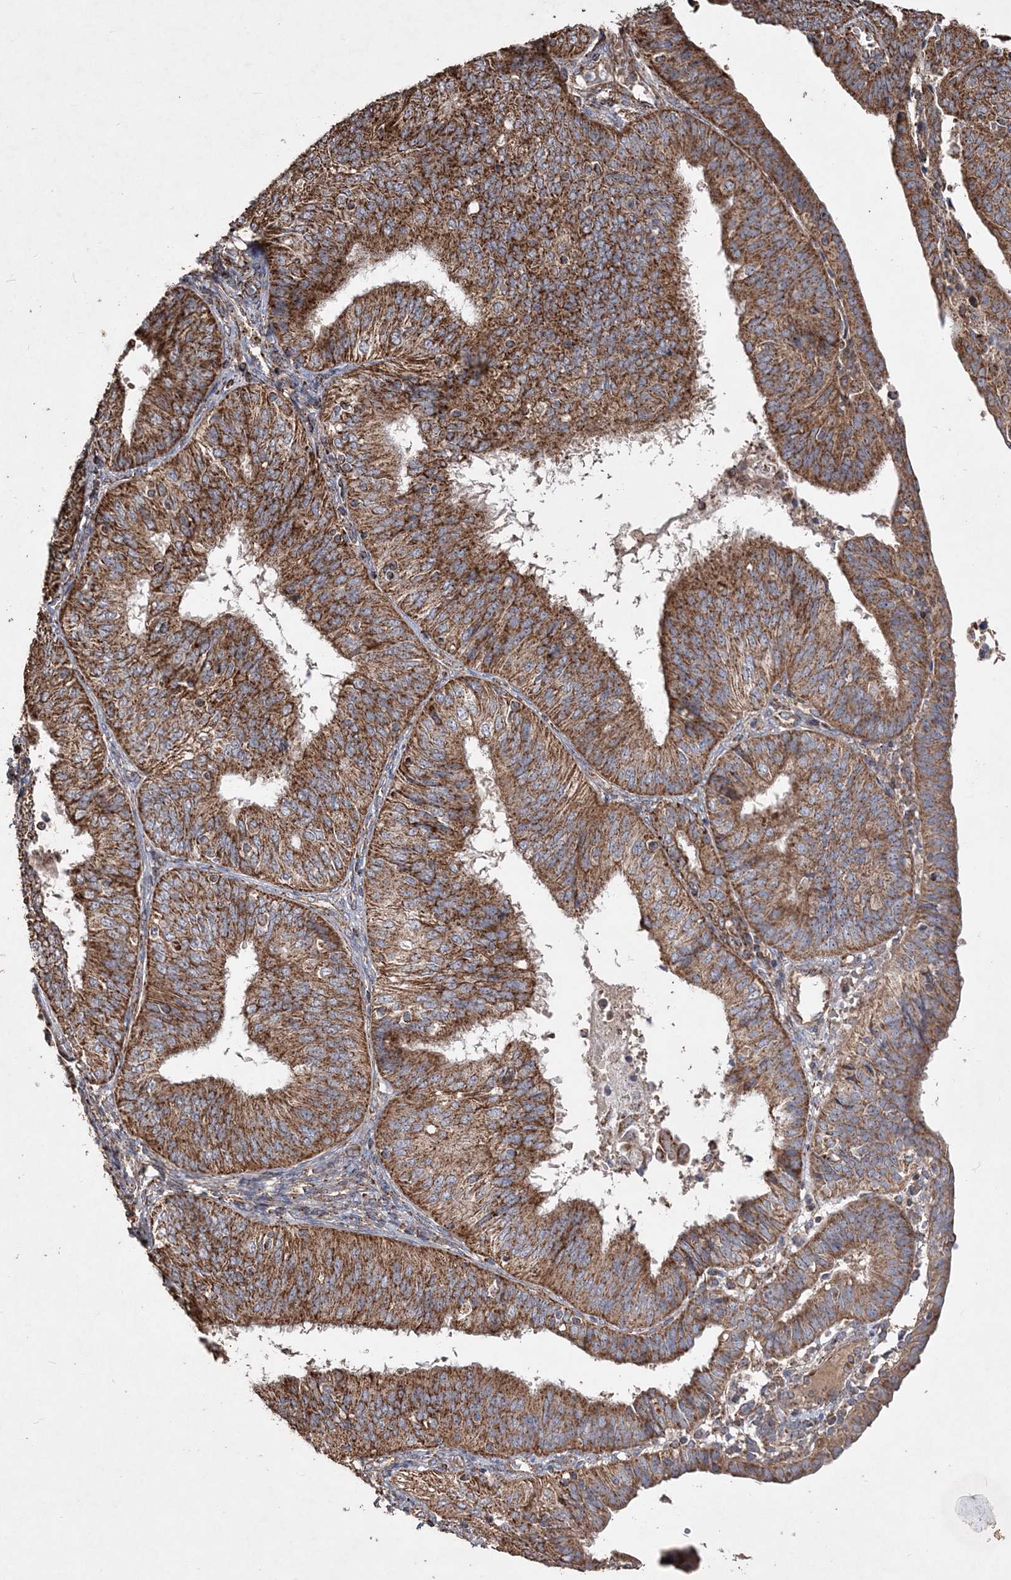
{"staining": {"intensity": "strong", "quantity": ">75%", "location": "cytoplasmic/membranous"}, "tissue": "endometrial cancer", "cell_type": "Tumor cells", "image_type": "cancer", "snomed": [{"axis": "morphology", "description": "Adenocarcinoma, NOS"}, {"axis": "topography", "description": "Endometrium"}], "caption": "Approximately >75% of tumor cells in human endometrial adenocarcinoma exhibit strong cytoplasmic/membranous protein expression as visualized by brown immunohistochemical staining.", "gene": "POC5", "patient": {"sex": "female", "age": 58}}